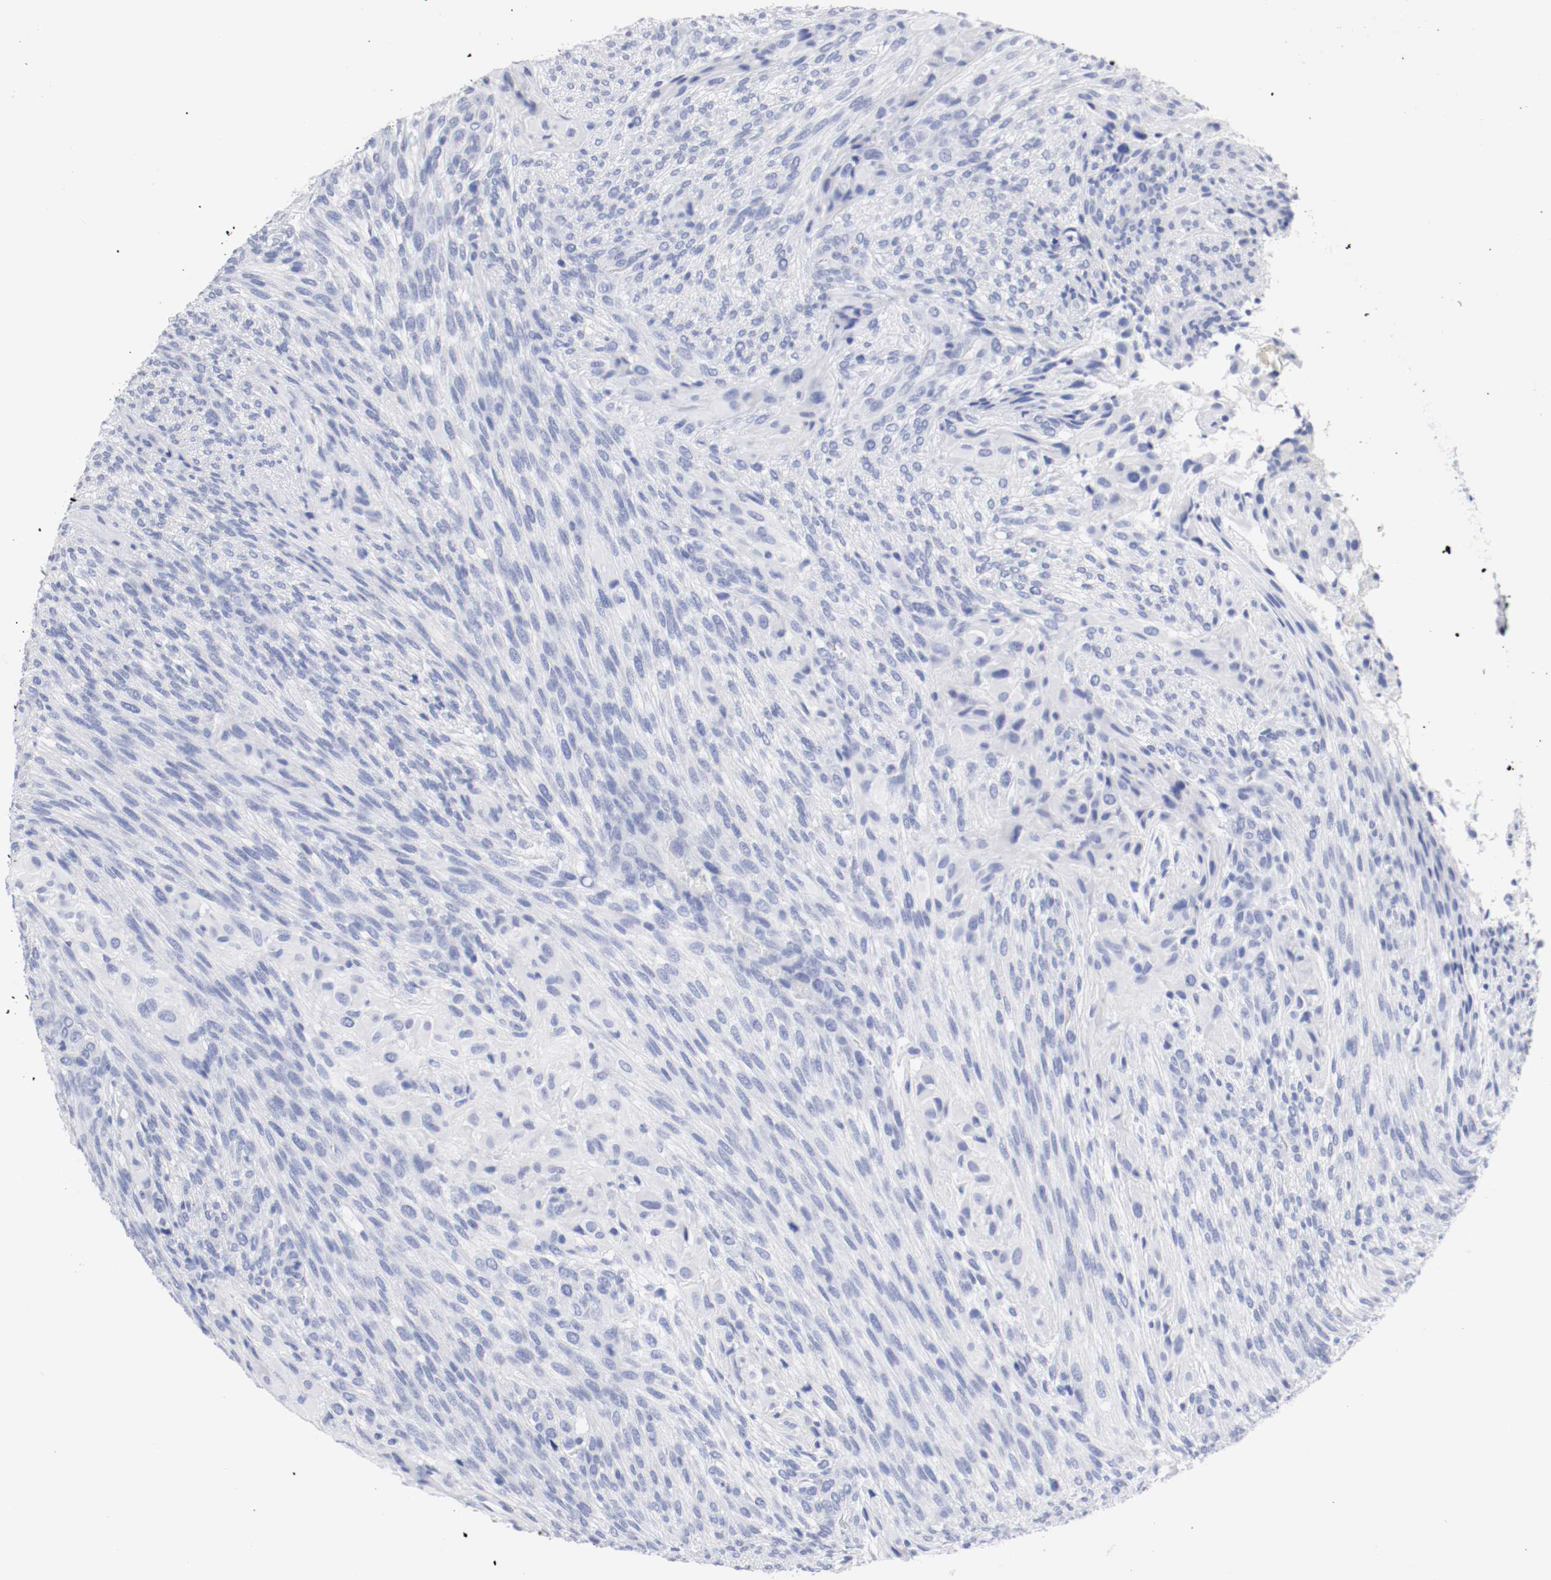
{"staining": {"intensity": "negative", "quantity": "none", "location": "none"}, "tissue": "glioma", "cell_type": "Tumor cells", "image_type": "cancer", "snomed": [{"axis": "morphology", "description": "Glioma, malignant, High grade"}, {"axis": "topography", "description": "Cerebral cortex"}], "caption": "Tumor cells show no significant positivity in malignant glioma (high-grade).", "gene": "GAD1", "patient": {"sex": "female", "age": 55}}